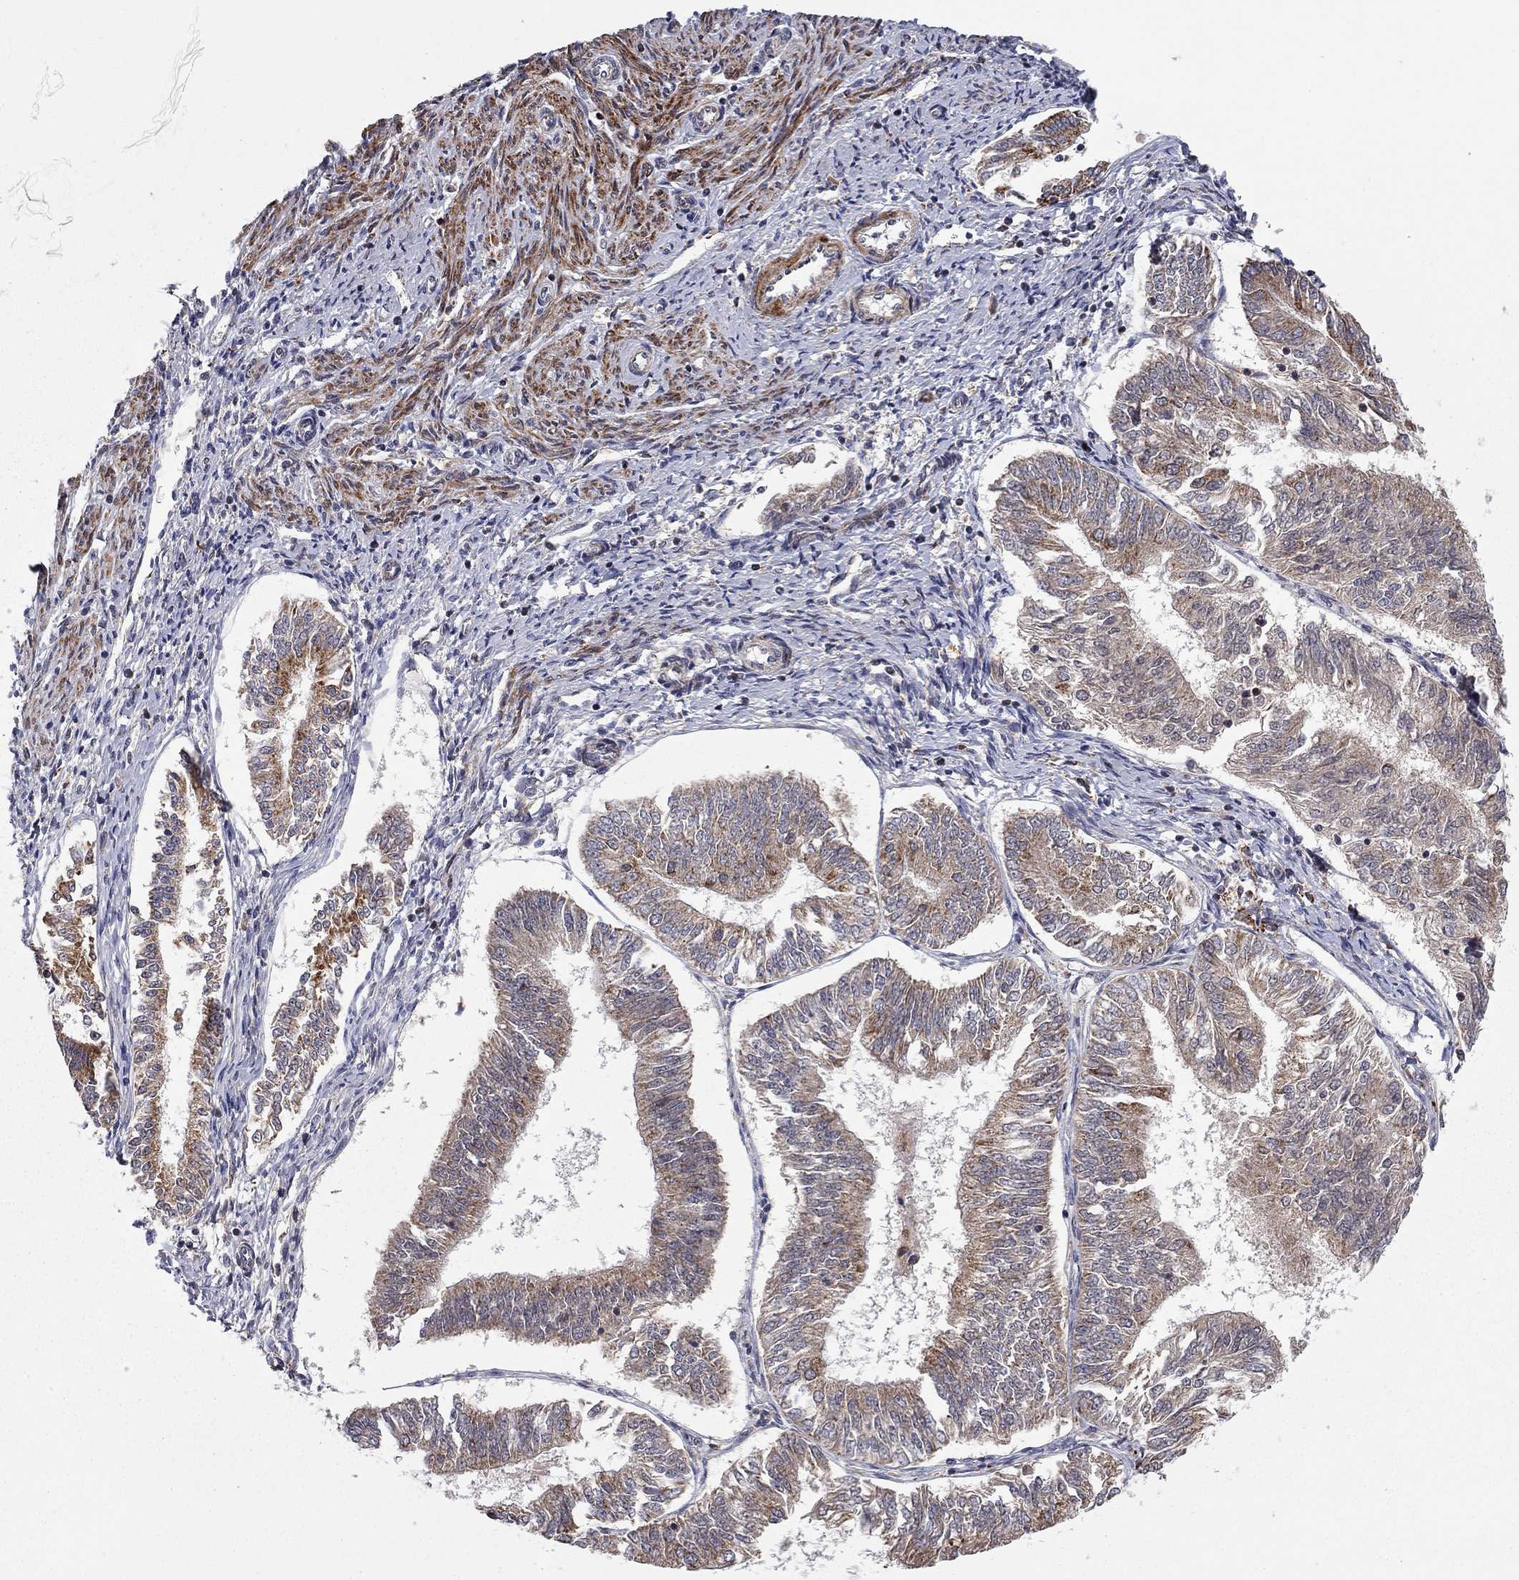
{"staining": {"intensity": "moderate", "quantity": "<25%", "location": "cytoplasmic/membranous"}, "tissue": "endometrial cancer", "cell_type": "Tumor cells", "image_type": "cancer", "snomed": [{"axis": "morphology", "description": "Adenocarcinoma, NOS"}, {"axis": "topography", "description": "Endometrium"}], "caption": "Protein expression analysis of human adenocarcinoma (endometrial) reveals moderate cytoplasmic/membranous staining in about <25% of tumor cells. Using DAB (brown) and hematoxylin (blue) stains, captured at high magnification using brightfield microscopy.", "gene": "IDS", "patient": {"sex": "female", "age": 58}}